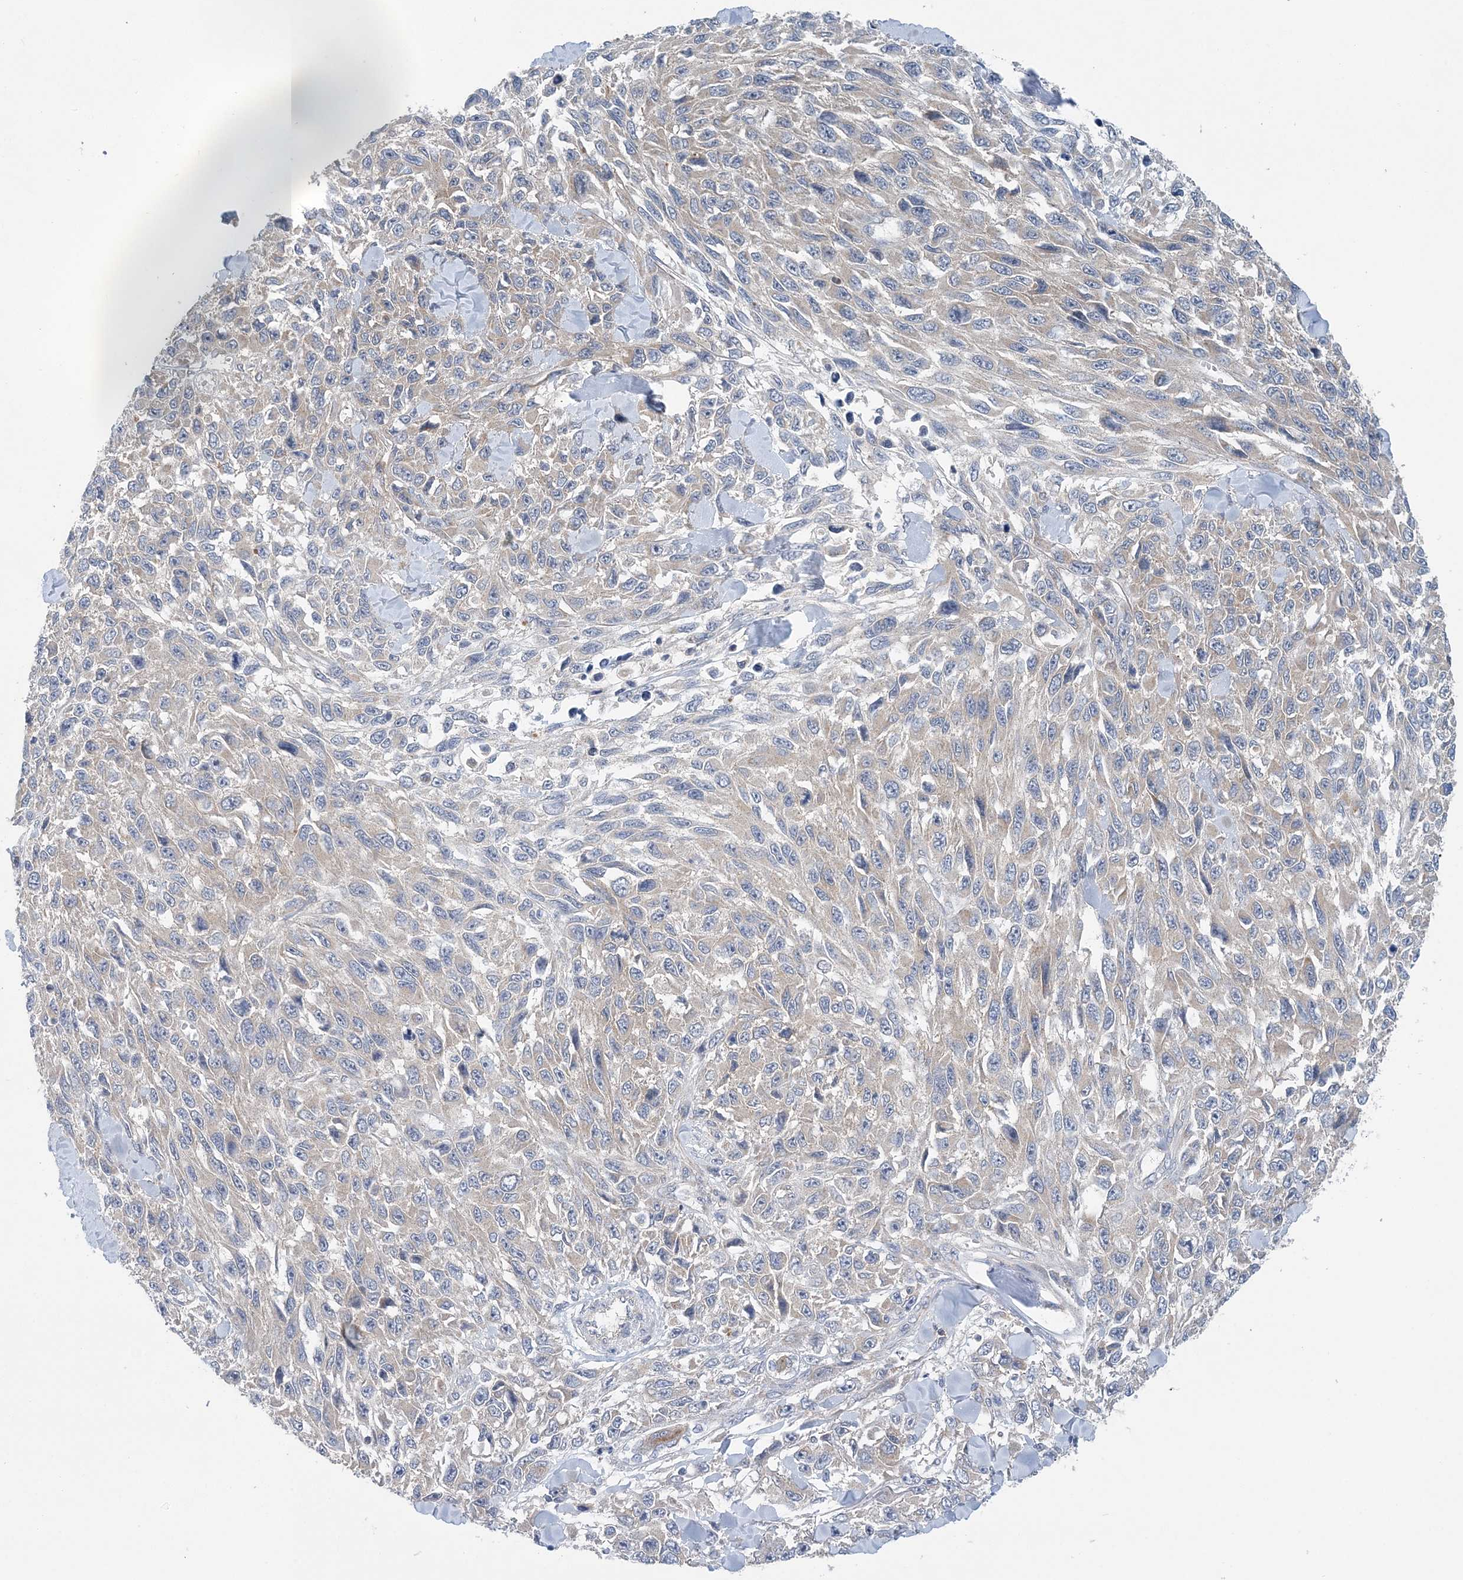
{"staining": {"intensity": "negative", "quantity": "none", "location": "none"}, "tissue": "melanoma", "cell_type": "Tumor cells", "image_type": "cancer", "snomed": [{"axis": "morphology", "description": "Malignant melanoma, NOS"}, {"axis": "topography", "description": "Skin"}], "caption": "DAB immunohistochemical staining of human melanoma demonstrates no significant positivity in tumor cells. (DAB IHC visualized using brightfield microscopy, high magnification).", "gene": "COPE", "patient": {"sex": "female", "age": 96}}